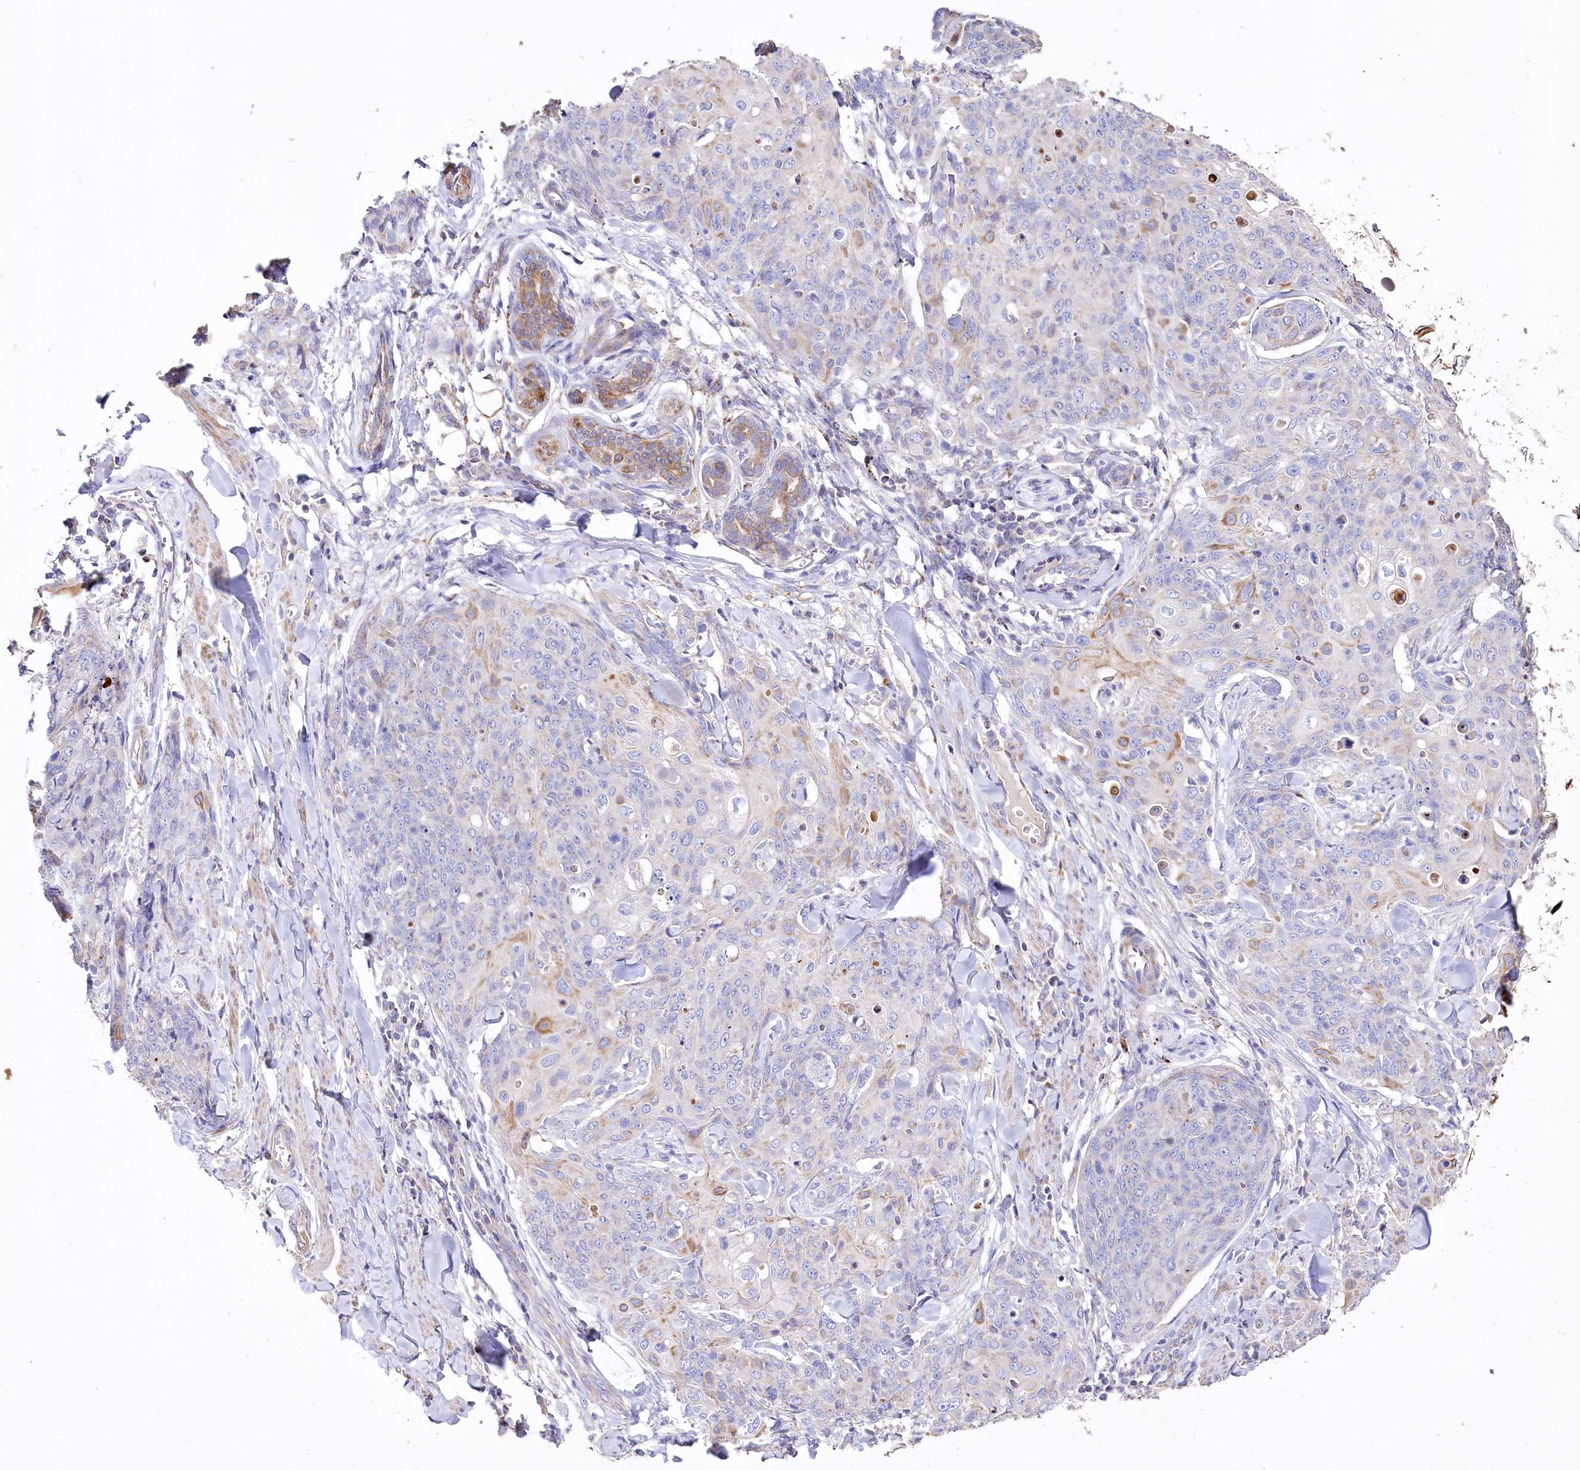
{"staining": {"intensity": "weak", "quantity": "<25%", "location": "cytoplasmic/membranous"}, "tissue": "skin cancer", "cell_type": "Tumor cells", "image_type": "cancer", "snomed": [{"axis": "morphology", "description": "Squamous cell carcinoma, NOS"}, {"axis": "topography", "description": "Skin"}, {"axis": "topography", "description": "Vulva"}], "caption": "High magnification brightfield microscopy of skin squamous cell carcinoma stained with DAB (3,3'-diaminobenzidine) (brown) and counterstained with hematoxylin (blue): tumor cells show no significant staining.", "gene": "PTER", "patient": {"sex": "female", "age": 85}}